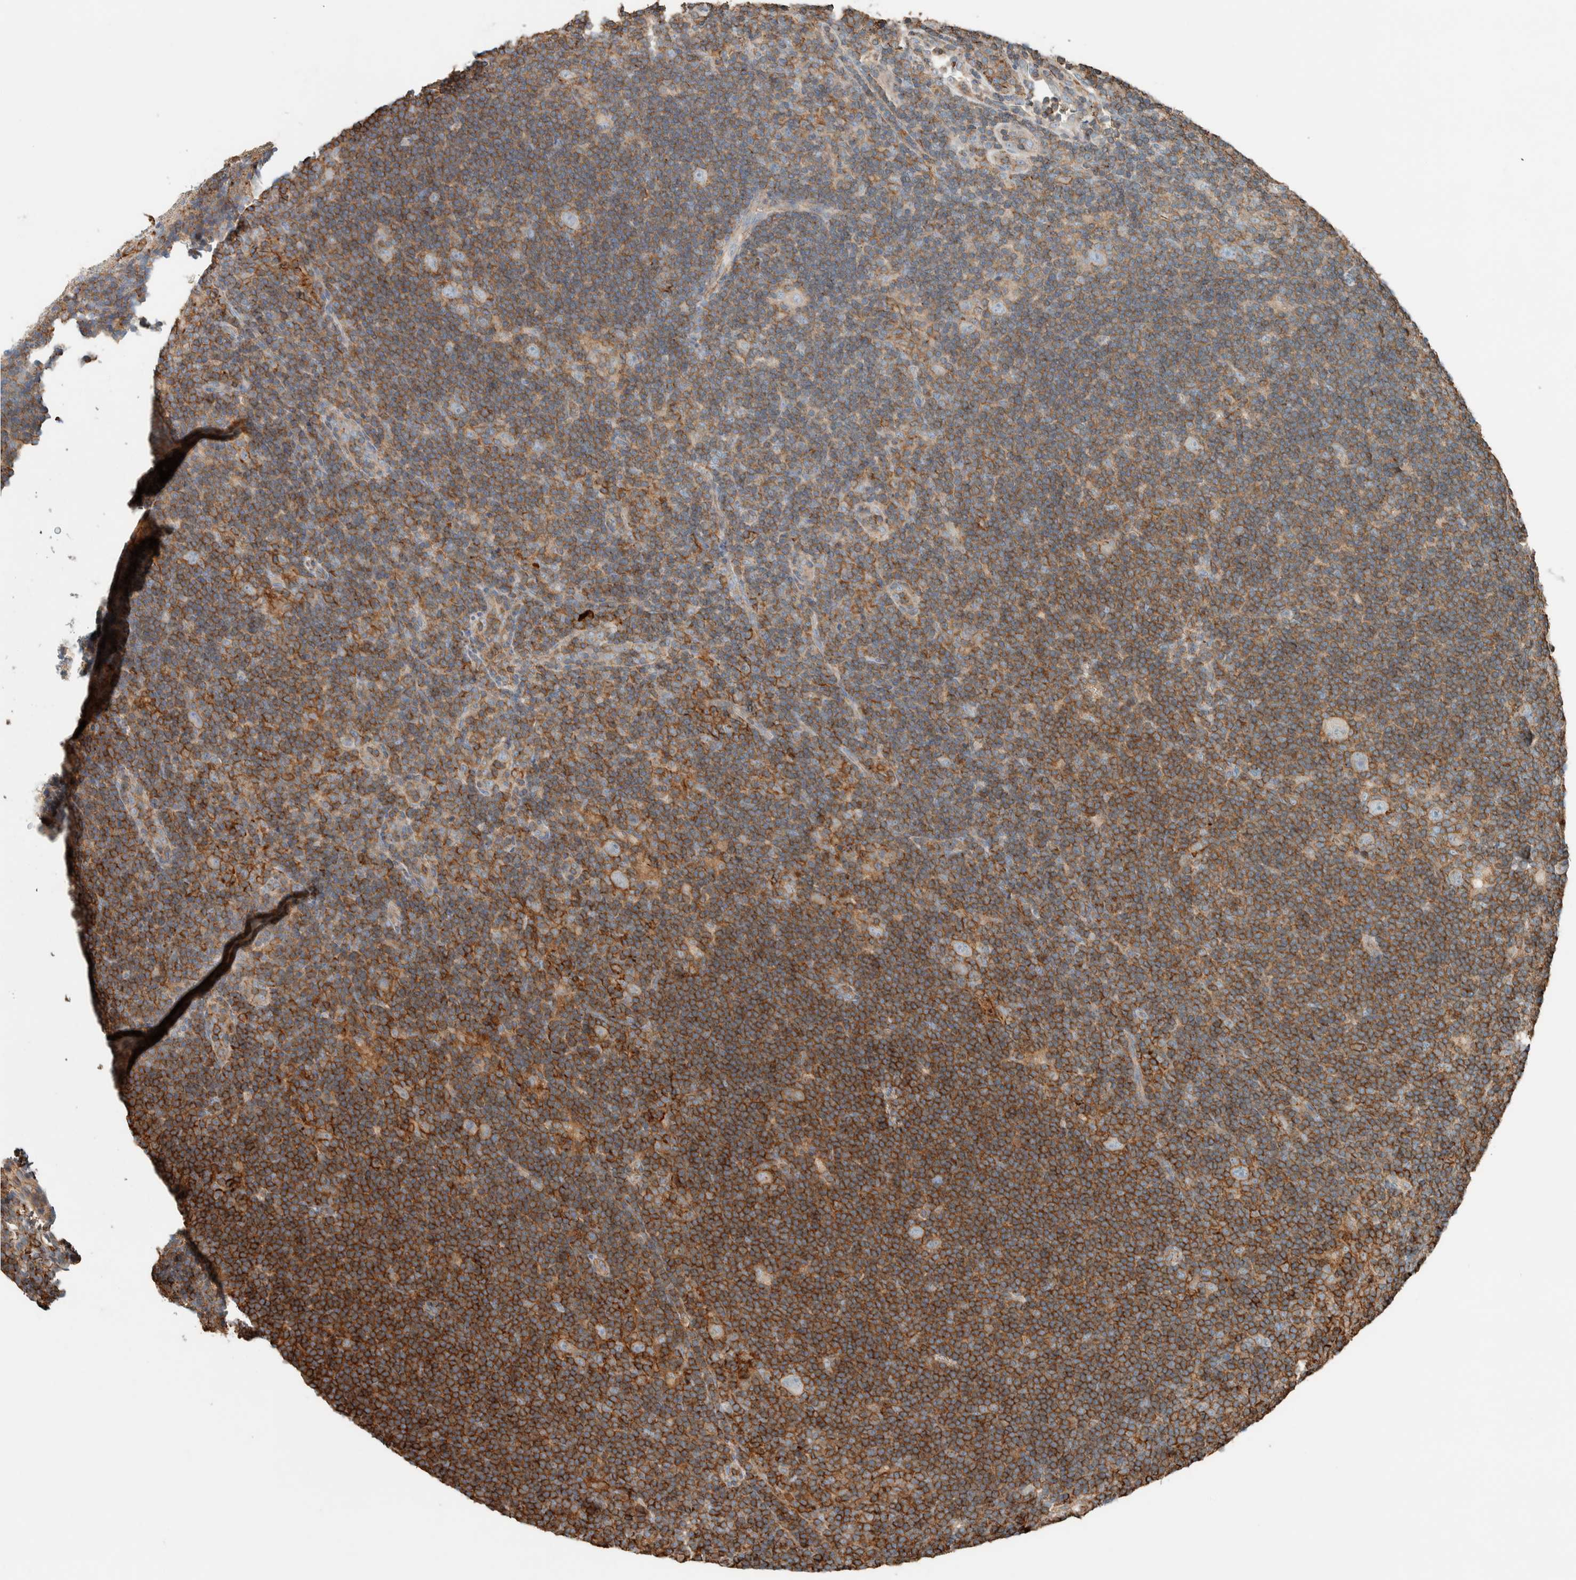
{"staining": {"intensity": "negative", "quantity": "none", "location": "none"}, "tissue": "lymphoma", "cell_type": "Tumor cells", "image_type": "cancer", "snomed": [{"axis": "morphology", "description": "Hodgkin's disease, NOS"}, {"axis": "topography", "description": "Lymph node"}], "caption": "Immunohistochemistry of human lymphoma displays no staining in tumor cells. Brightfield microscopy of immunohistochemistry (IHC) stained with DAB (3,3'-diaminobenzidine) (brown) and hematoxylin (blue), captured at high magnification.", "gene": "CTBP2", "patient": {"sex": "female", "age": 57}}